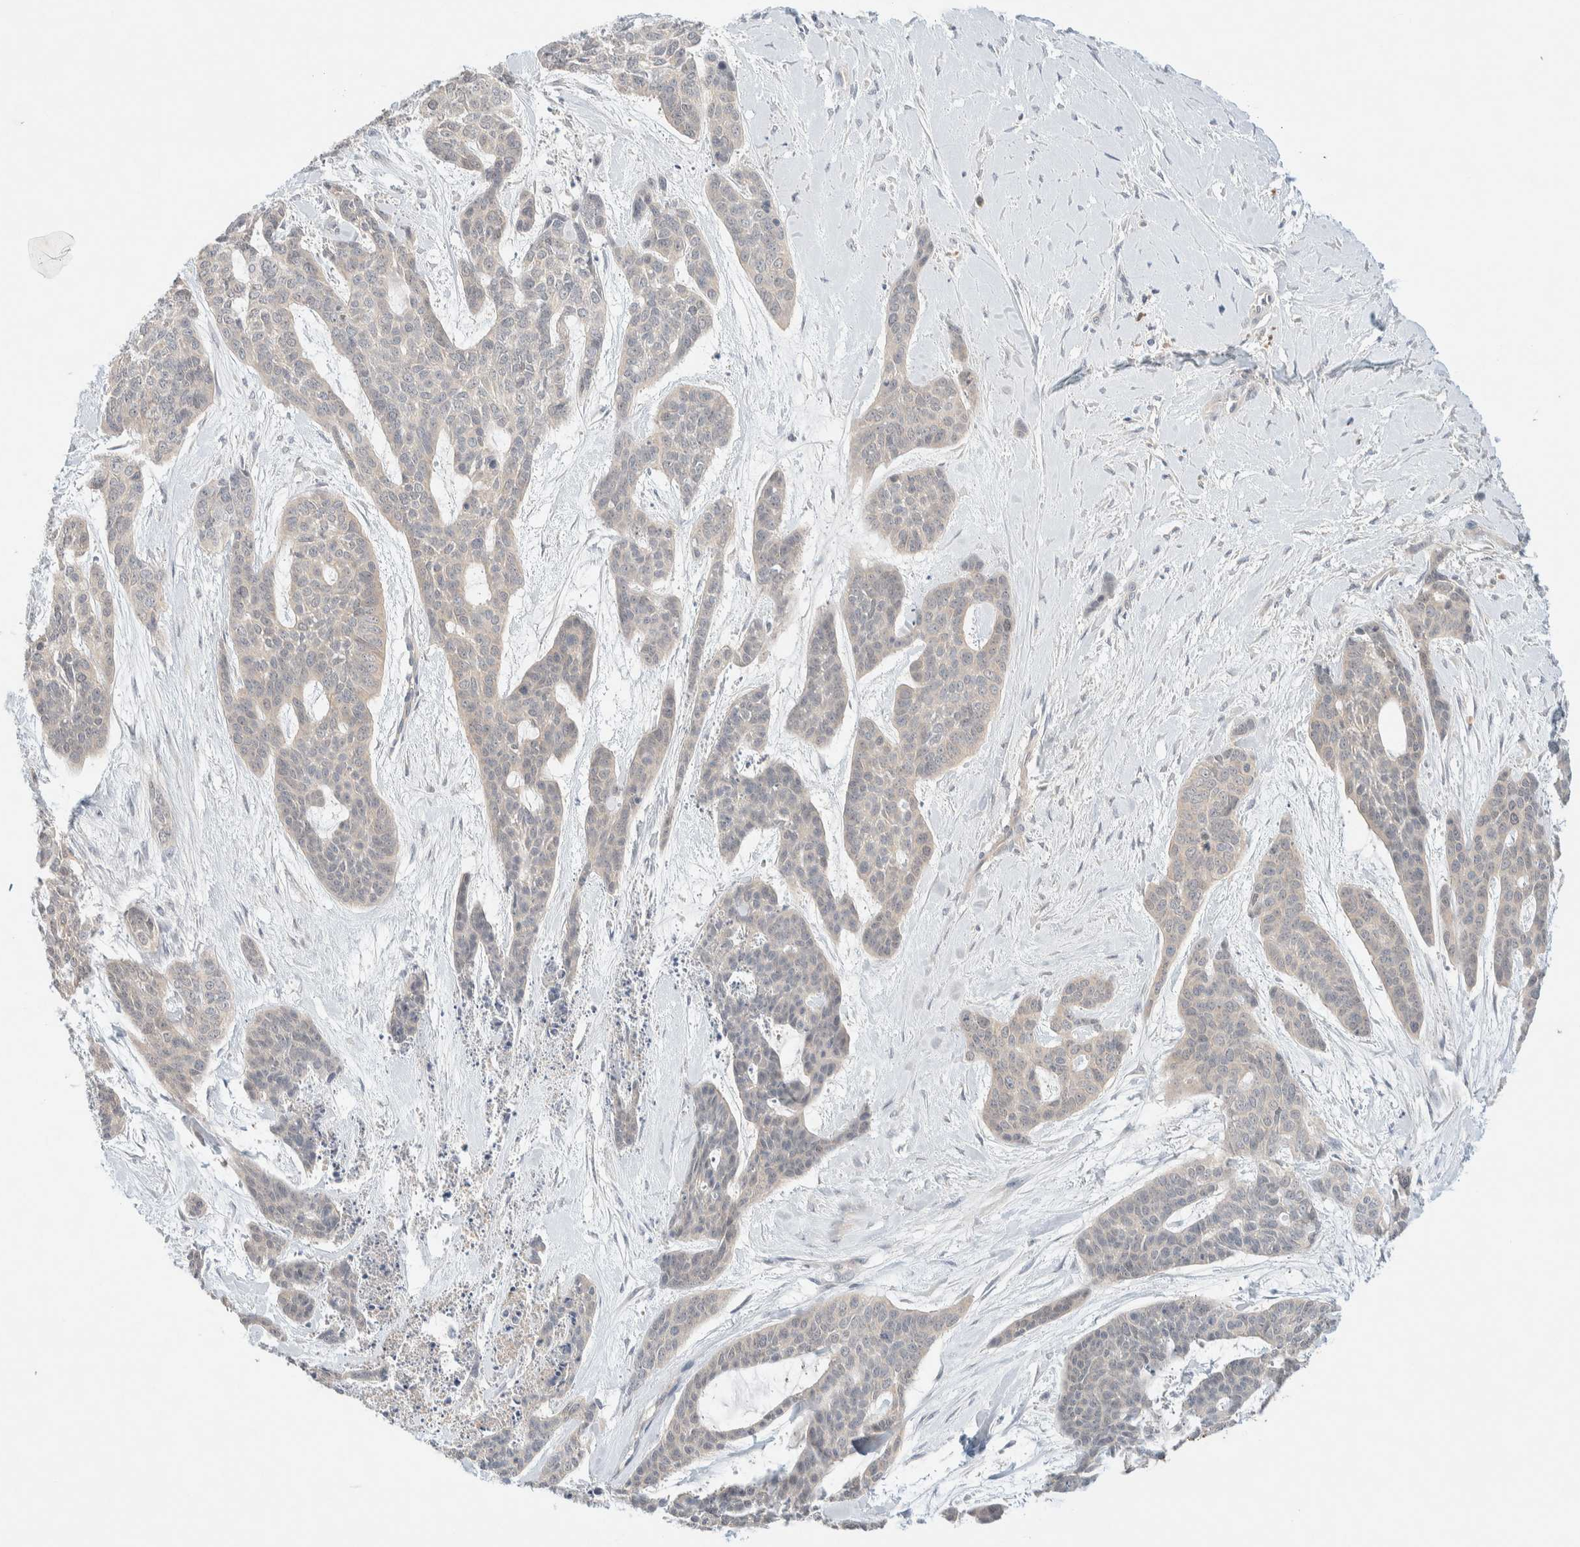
{"staining": {"intensity": "negative", "quantity": "none", "location": "none"}, "tissue": "skin cancer", "cell_type": "Tumor cells", "image_type": "cancer", "snomed": [{"axis": "morphology", "description": "Basal cell carcinoma"}, {"axis": "topography", "description": "Skin"}], "caption": "Immunohistochemistry (IHC) image of skin basal cell carcinoma stained for a protein (brown), which shows no positivity in tumor cells.", "gene": "CHKA", "patient": {"sex": "female", "age": 64}}